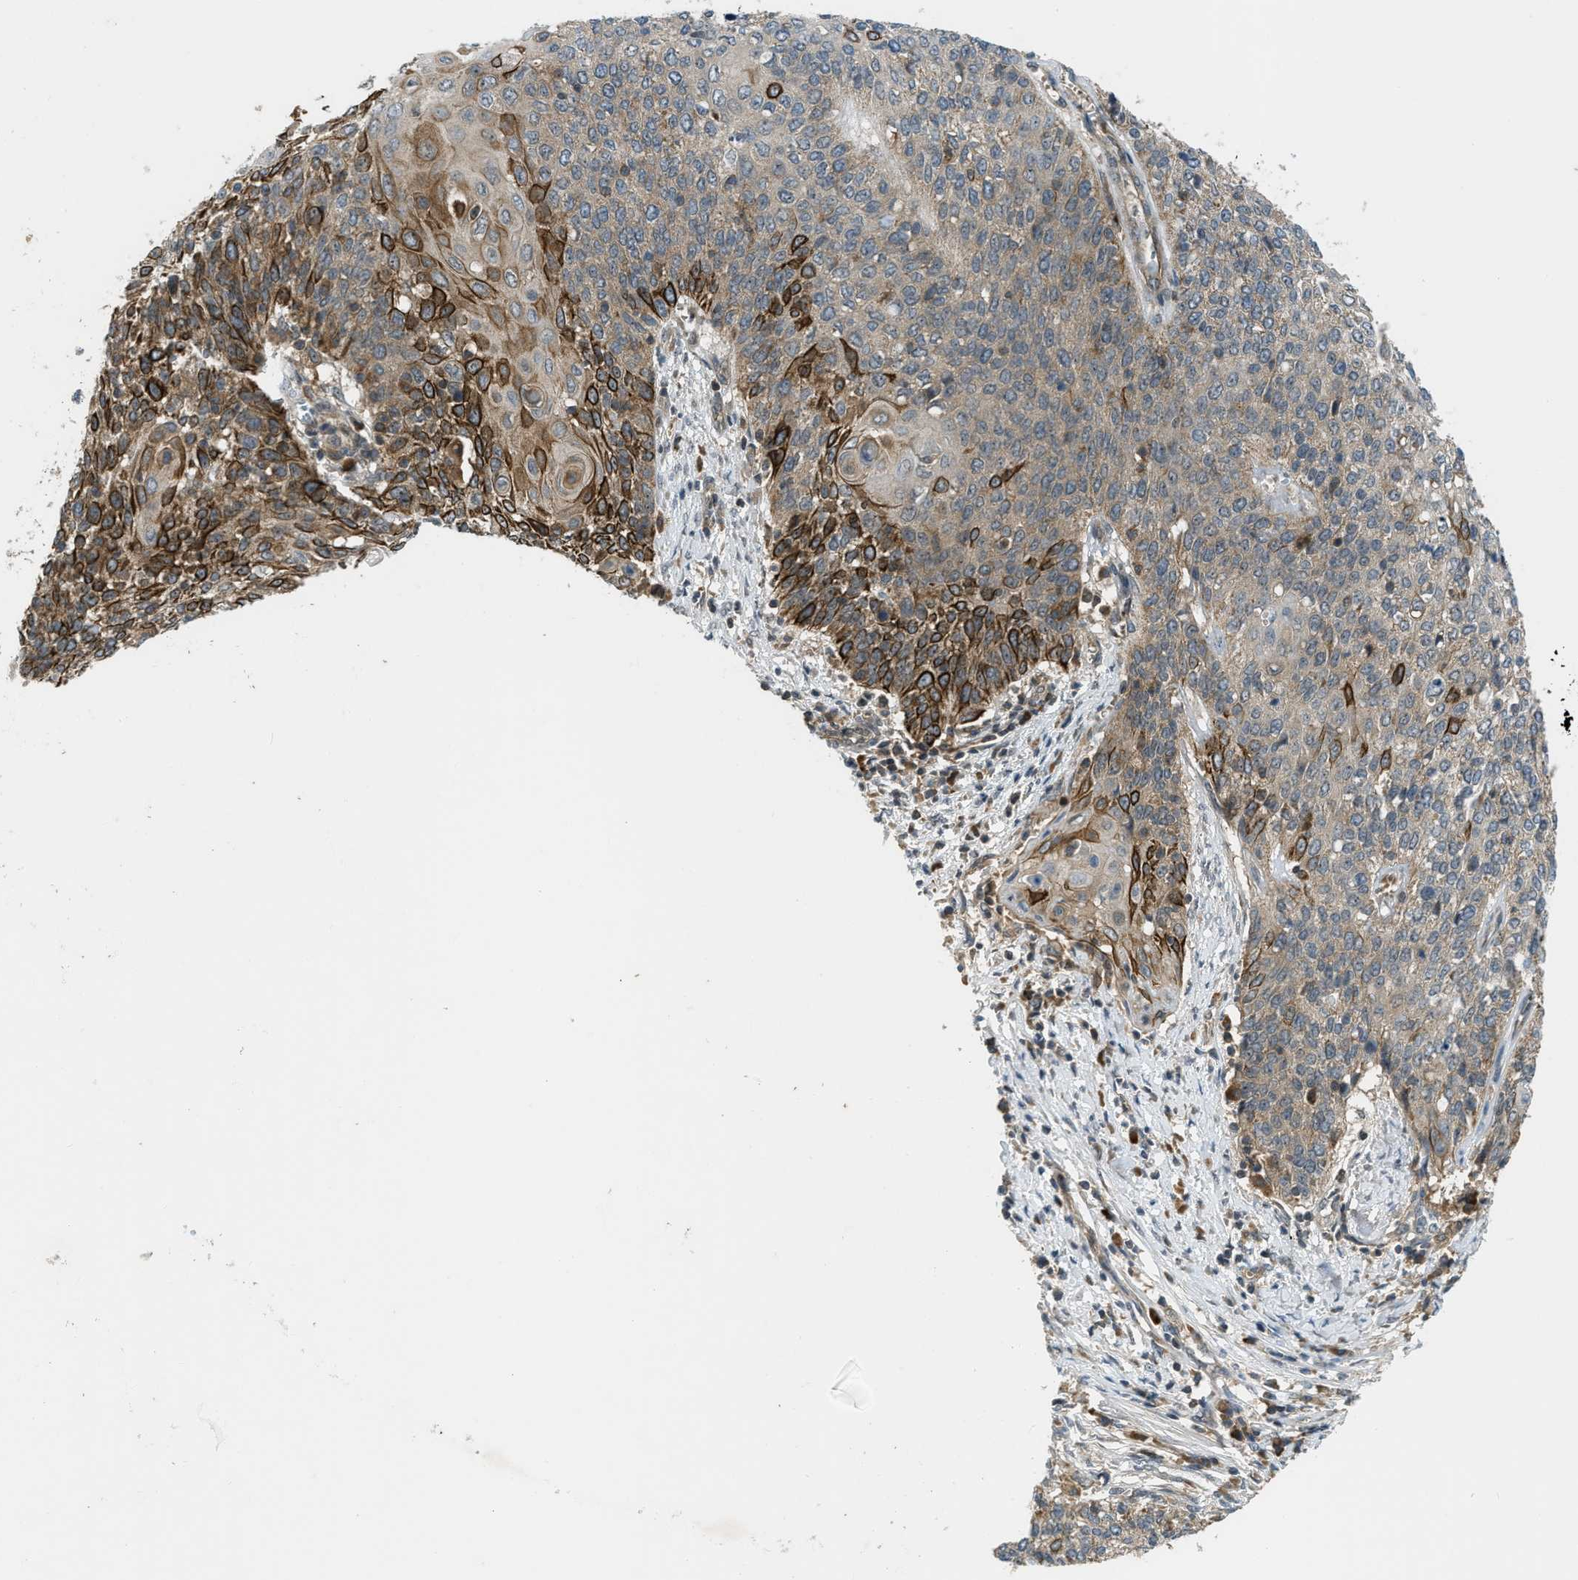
{"staining": {"intensity": "strong", "quantity": "25%-75%", "location": "cytoplasmic/membranous"}, "tissue": "cervical cancer", "cell_type": "Tumor cells", "image_type": "cancer", "snomed": [{"axis": "morphology", "description": "Squamous cell carcinoma, NOS"}, {"axis": "topography", "description": "Cervix"}], "caption": "This image demonstrates immunohistochemistry (IHC) staining of human cervical squamous cell carcinoma, with high strong cytoplasmic/membranous staining in about 25%-75% of tumor cells.", "gene": "ZNF71", "patient": {"sex": "female", "age": 39}}